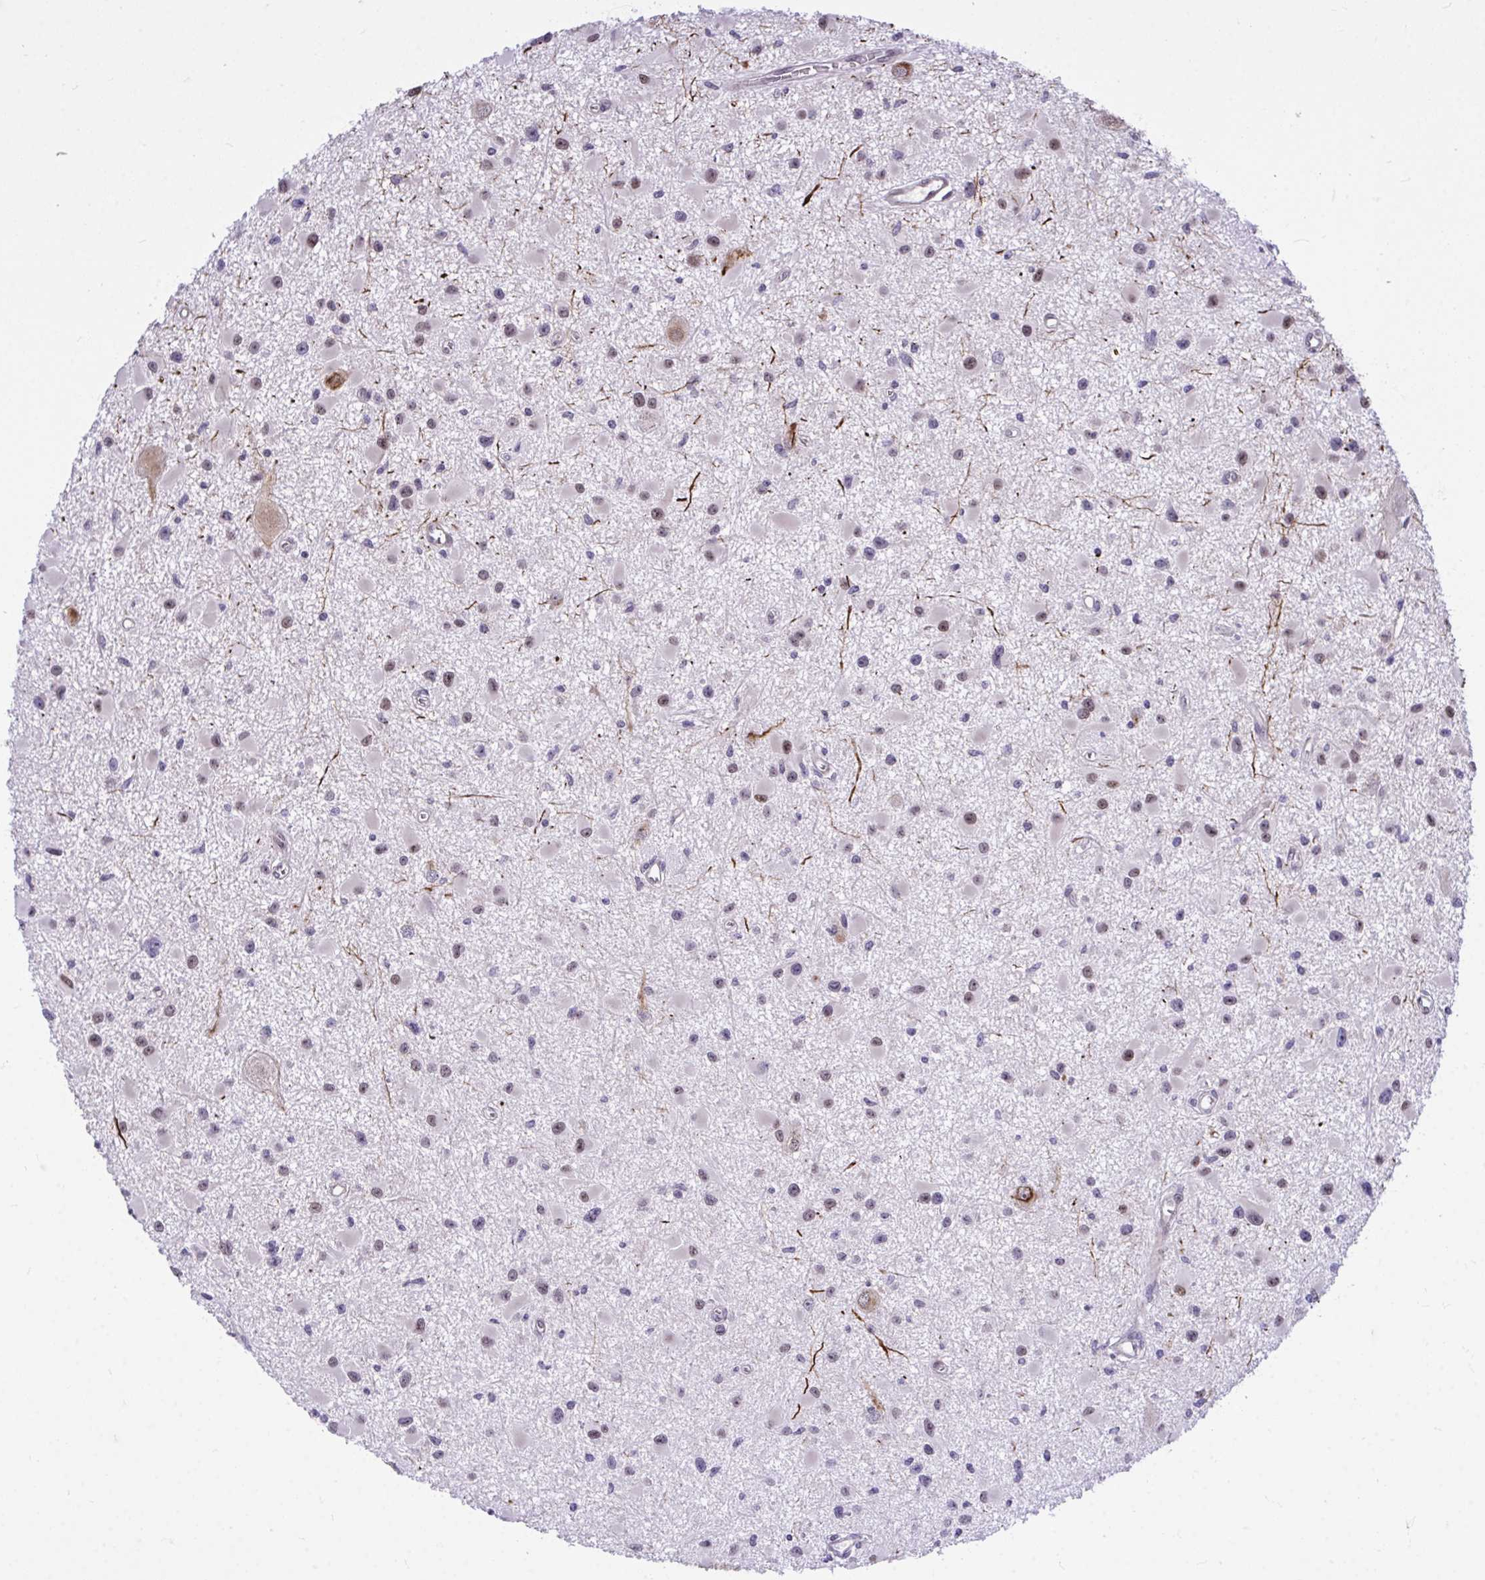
{"staining": {"intensity": "weak", "quantity": "<25%", "location": "nuclear"}, "tissue": "glioma", "cell_type": "Tumor cells", "image_type": "cancer", "snomed": [{"axis": "morphology", "description": "Glioma, malignant, High grade"}, {"axis": "topography", "description": "Brain"}], "caption": "IHC of malignant glioma (high-grade) demonstrates no expression in tumor cells. The staining was performed using DAB (3,3'-diaminobenzidine) to visualize the protein expression in brown, while the nuclei were stained in blue with hematoxylin (Magnification: 20x).", "gene": "HMBOX1", "patient": {"sex": "male", "age": 54}}